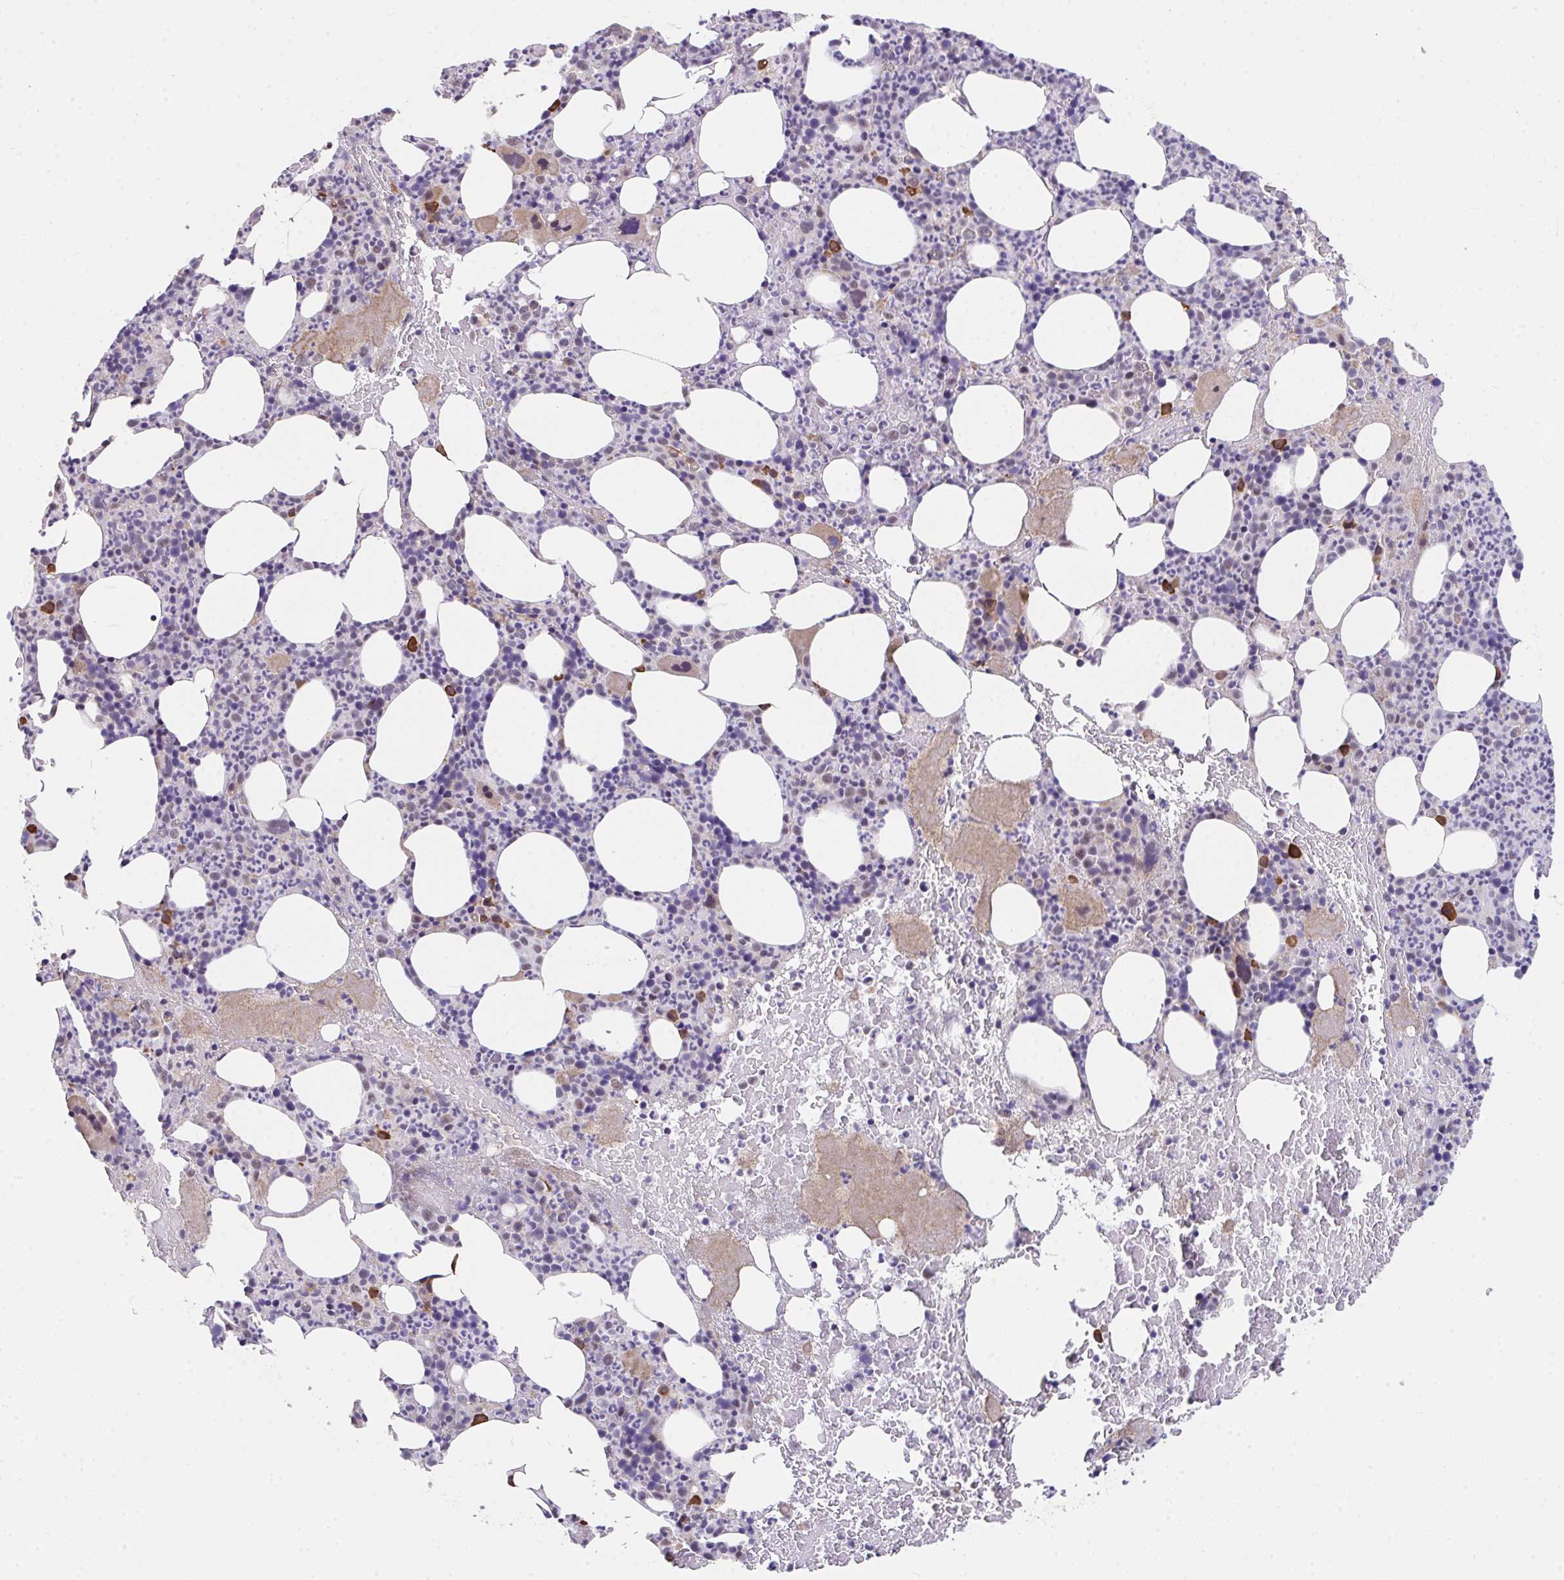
{"staining": {"intensity": "weak", "quantity": "<25%", "location": "cytoplasmic/membranous"}, "tissue": "bone marrow", "cell_type": "Hematopoietic cells", "image_type": "normal", "snomed": [{"axis": "morphology", "description": "Normal tissue, NOS"}, {"axis": "topography", "description": "Bone marrow"}], "caption": "A micrograph of human bone marrow is negative for staining in hematopoietic cells. (DAB immunohistochemistry (IHC), high magnification).", "gene": "RBBP6", "patient": {"sex": "female", "age": 59}}